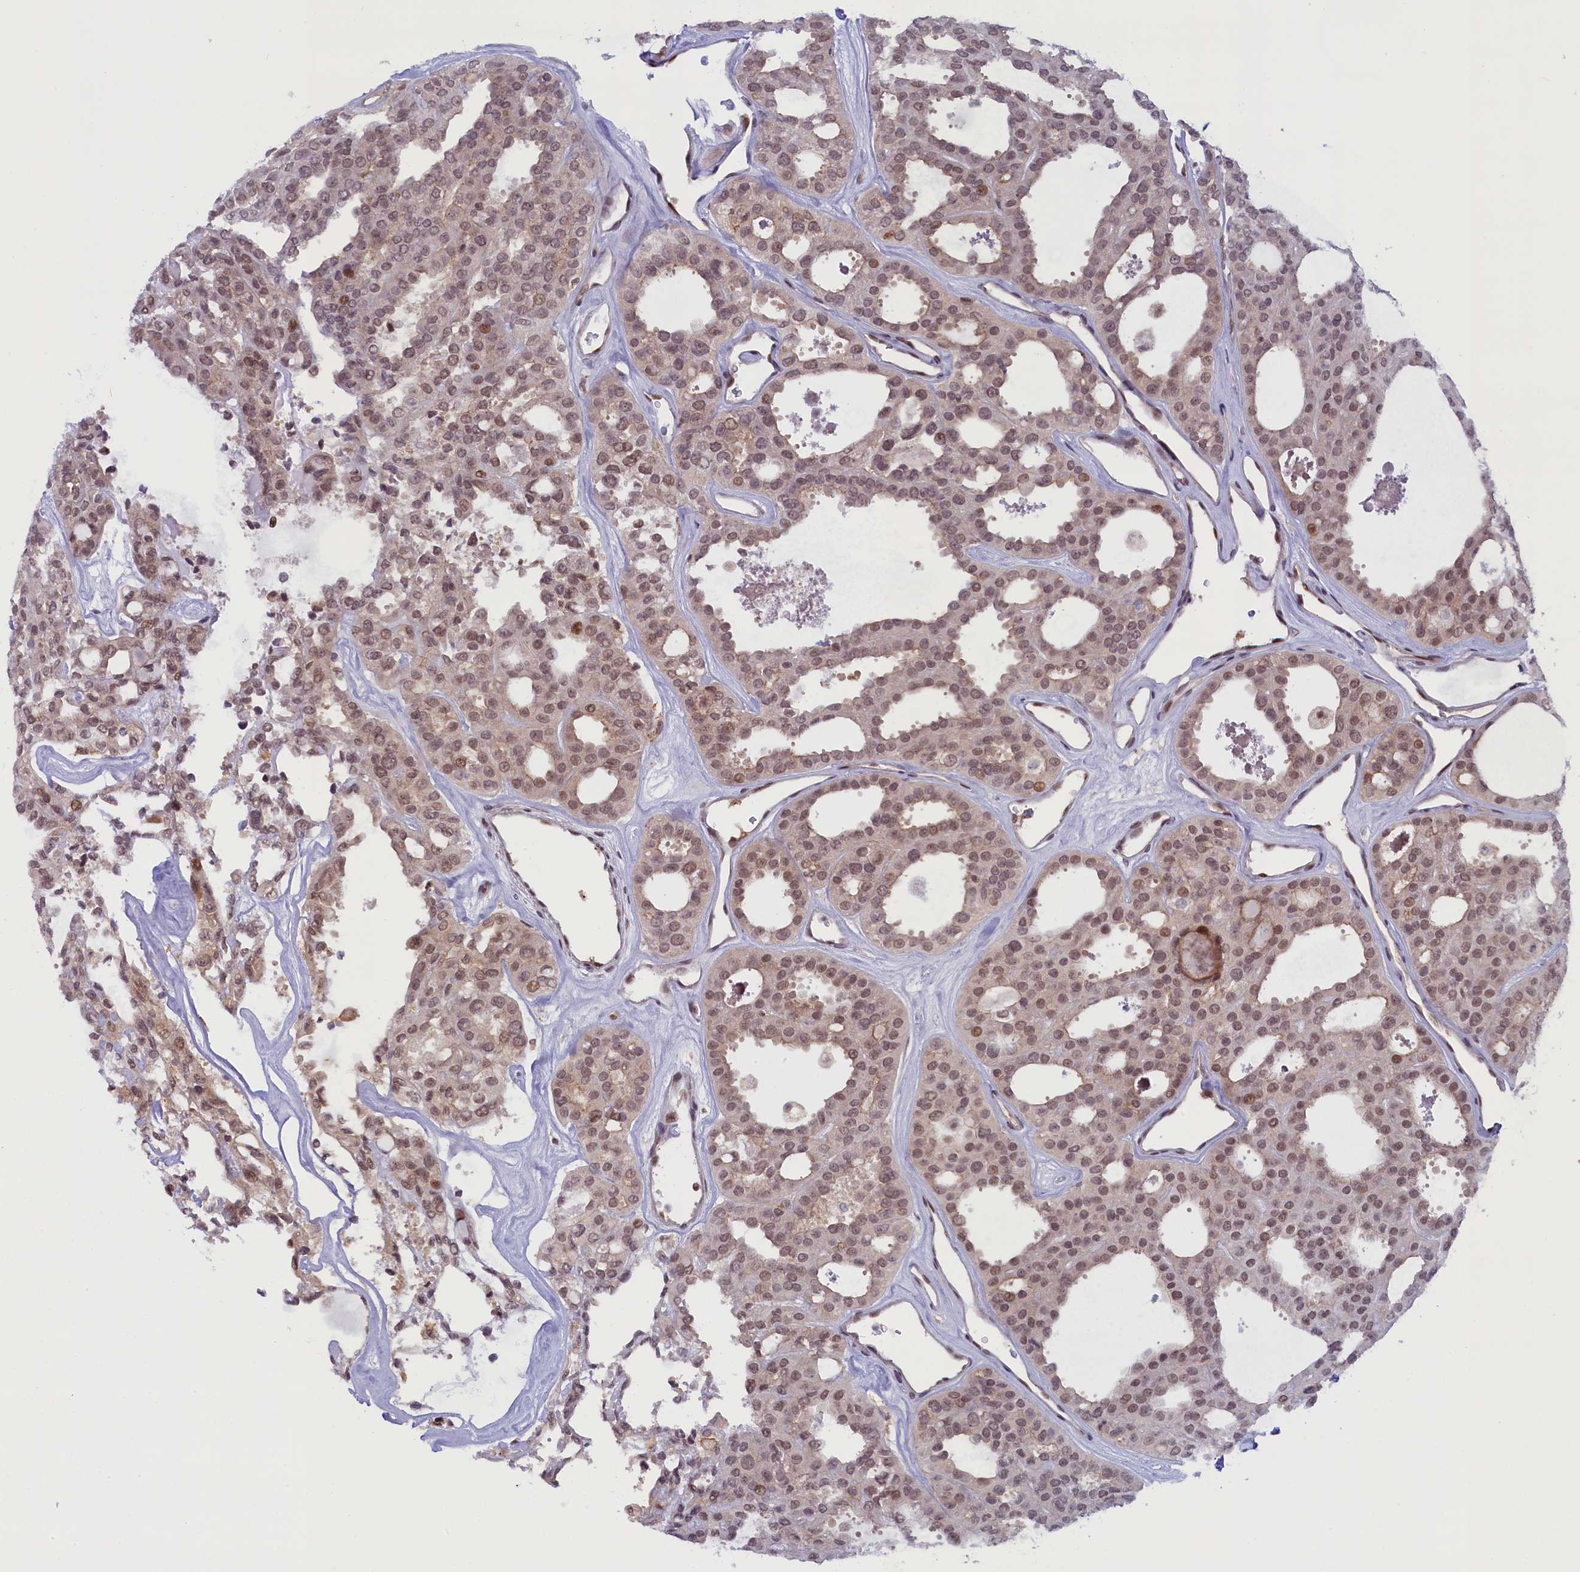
{"staining": {"intensity": "moderate", "quantity": ">75%", "location": "nuclear"}, "tissue": "thyroid cancer", "cell_type": "Tumor cells", "image_type": "cancer", "snomed": [{"axis": "morphology", "description": "Follicular adenoma carcinoma, NOS"}, {"axis": "topography", "description": "Thyroid gland"}], "caption": "The immunohistochemical stain highlights moderate nuclear staining in tumor cells of thyroid cancer tissue.", "gene": "FCHO1", "patient": {"sex": "male", "age": 75}}